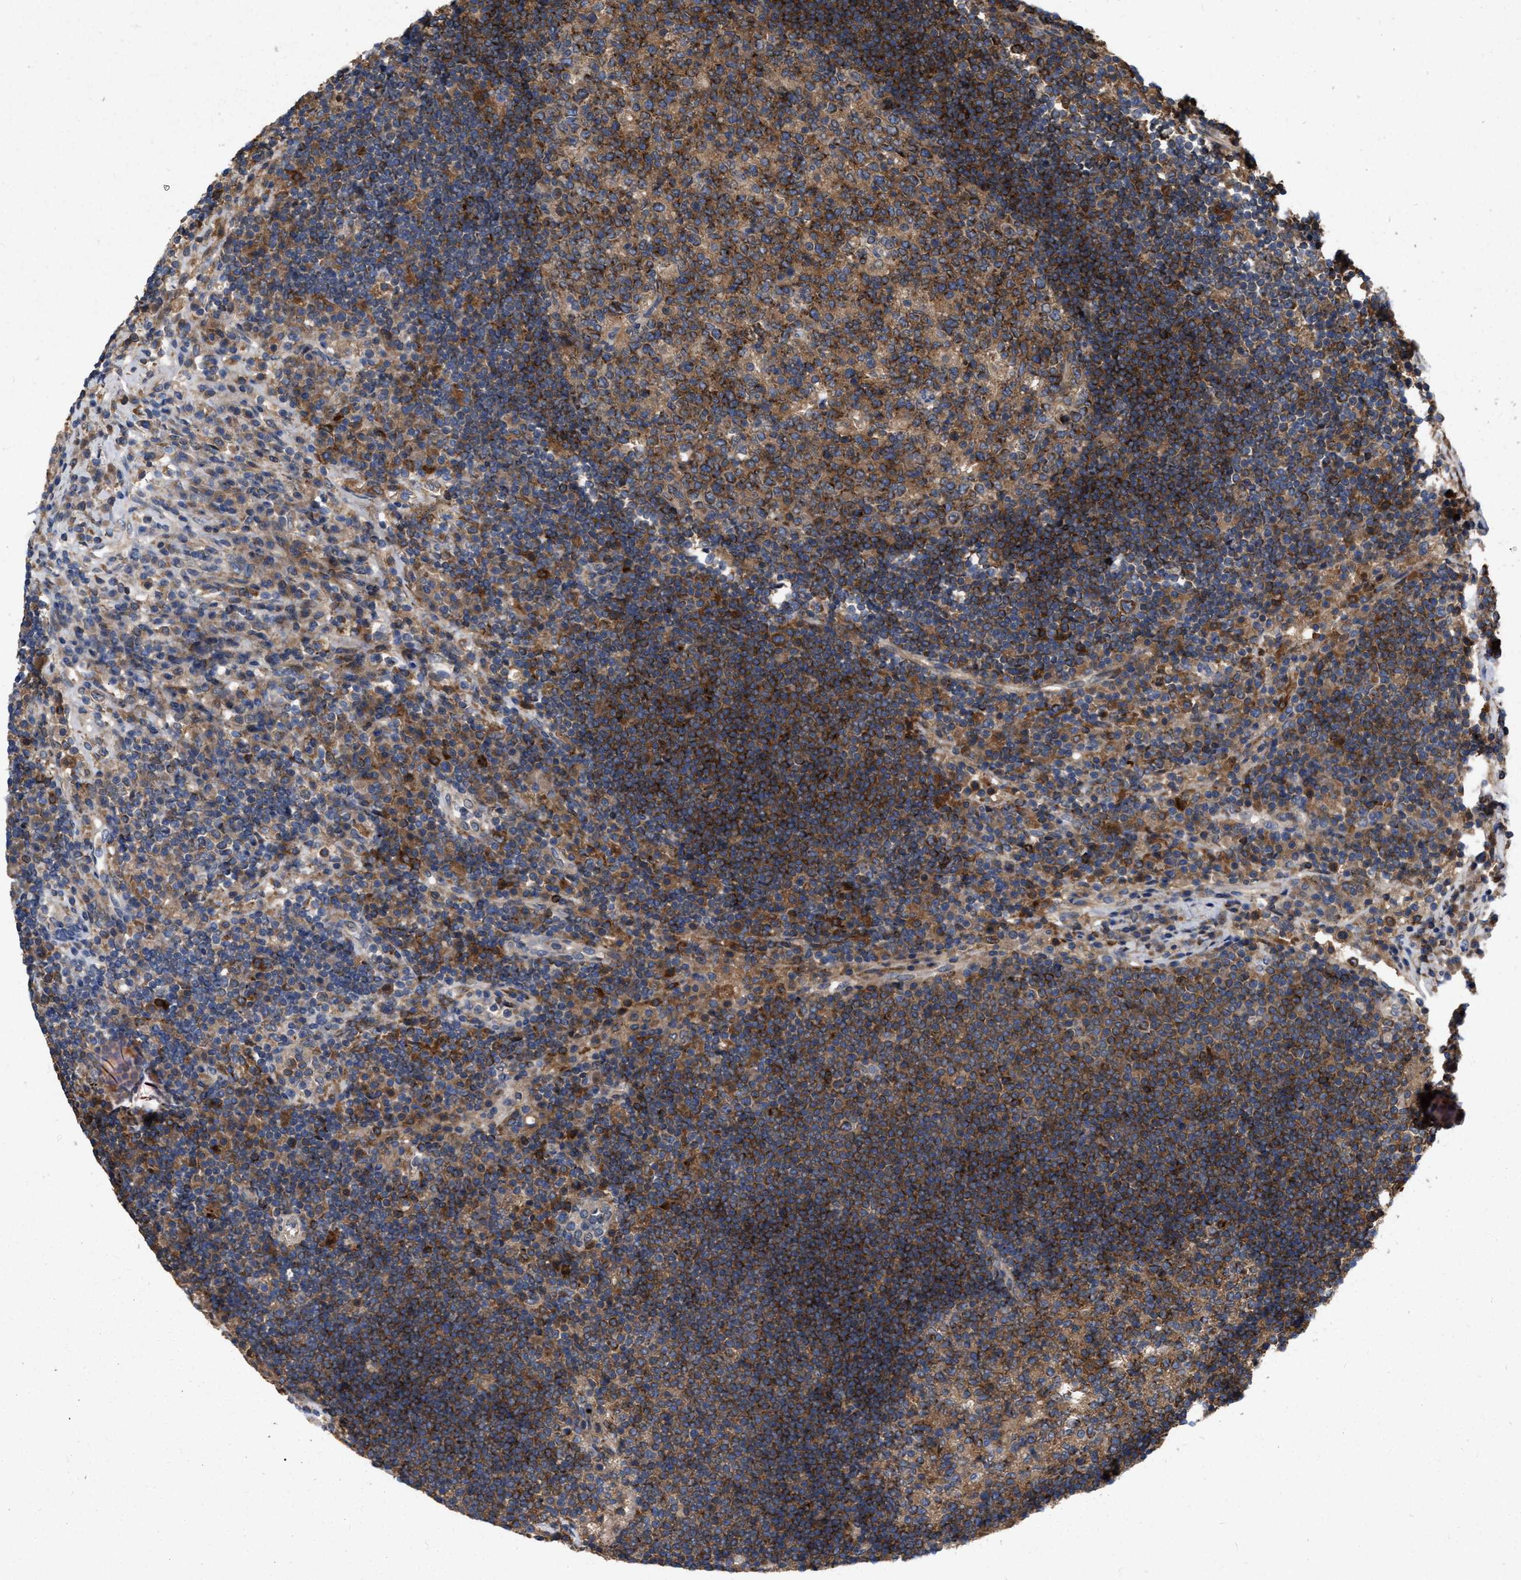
{"staining": {"intensity": "strong", "quantity": ">75%", "location": "cytoplasmic/membranous"}, "tissue": "lymph node", "cell_type": "Germinal center cells", "image_type": "normal", "snomed": [{"axis": "morphology", "description": "Normal tissue, NOS"}, {"axis": "topography", "description": "Lymph node"}], "caption": "This micrograph shows immunohistochemistry staining of benign lymph node, with high strong cytoplasmic/membranous positivity in about >75% of germinal center cells.", "gene": "CDKN2C", "patient": {"sex": "female", "age": 53}}